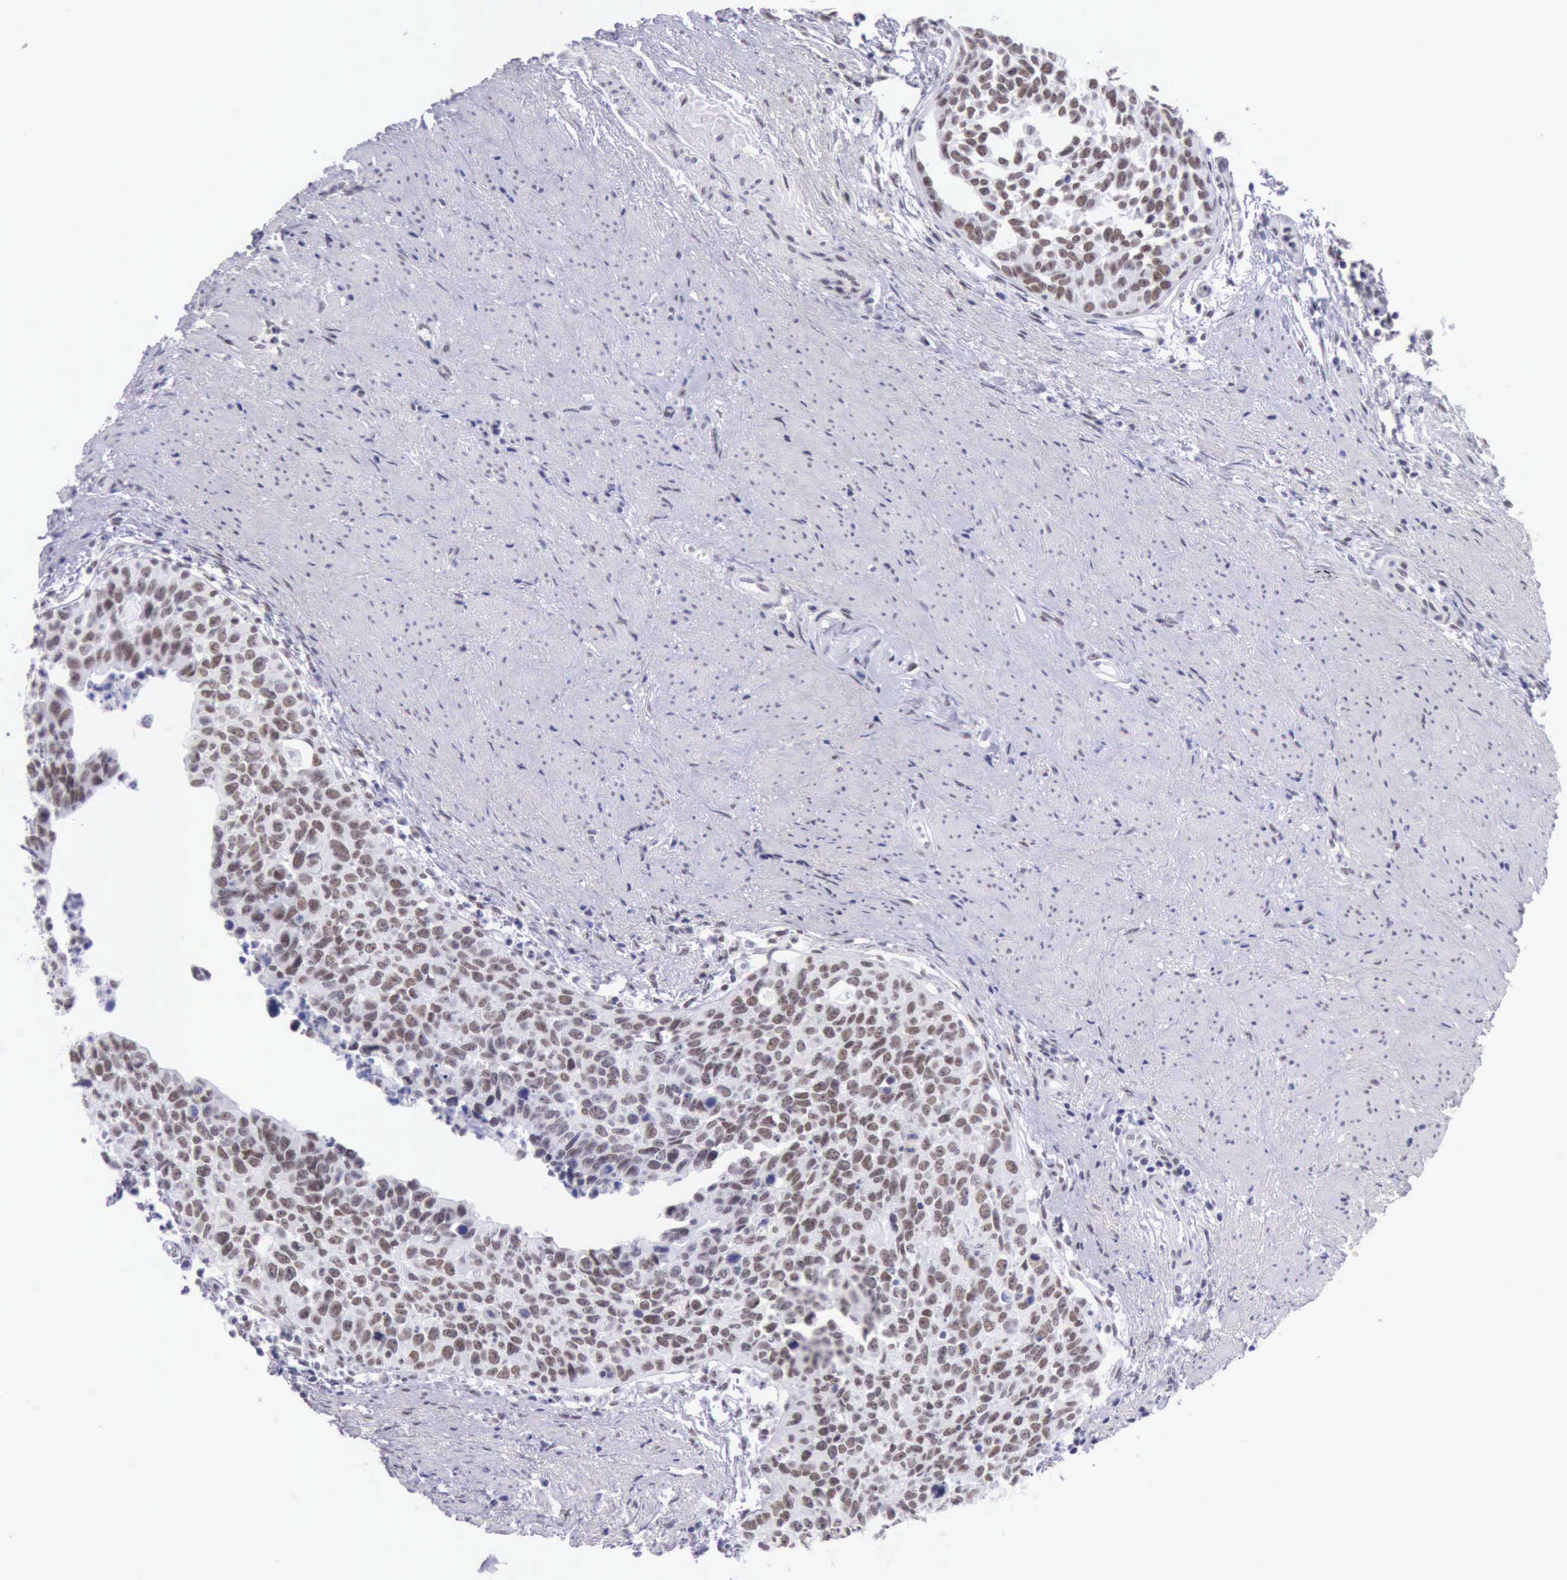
{"staining": {"intensity": "weak", "quantity": "25%-75%", "location": "nuclear"}, "tissue": "urothelial cancer", "cell_type": "Tumor cells", "image_type": "cancer", "snomed": [{"axis": "morphology", "description": "Urothelial carcinoma, High grade"}, {"axis": "topography", "description": "Urinary bladder"}], "caption": "Immunohistochemical staining of human urothelial cancer demonstrates low levels of weak nuclear positivity in about 25%-75% of tumor cells.", "gene": "EP300", "patient": {"sex": "male", "age": 81}}